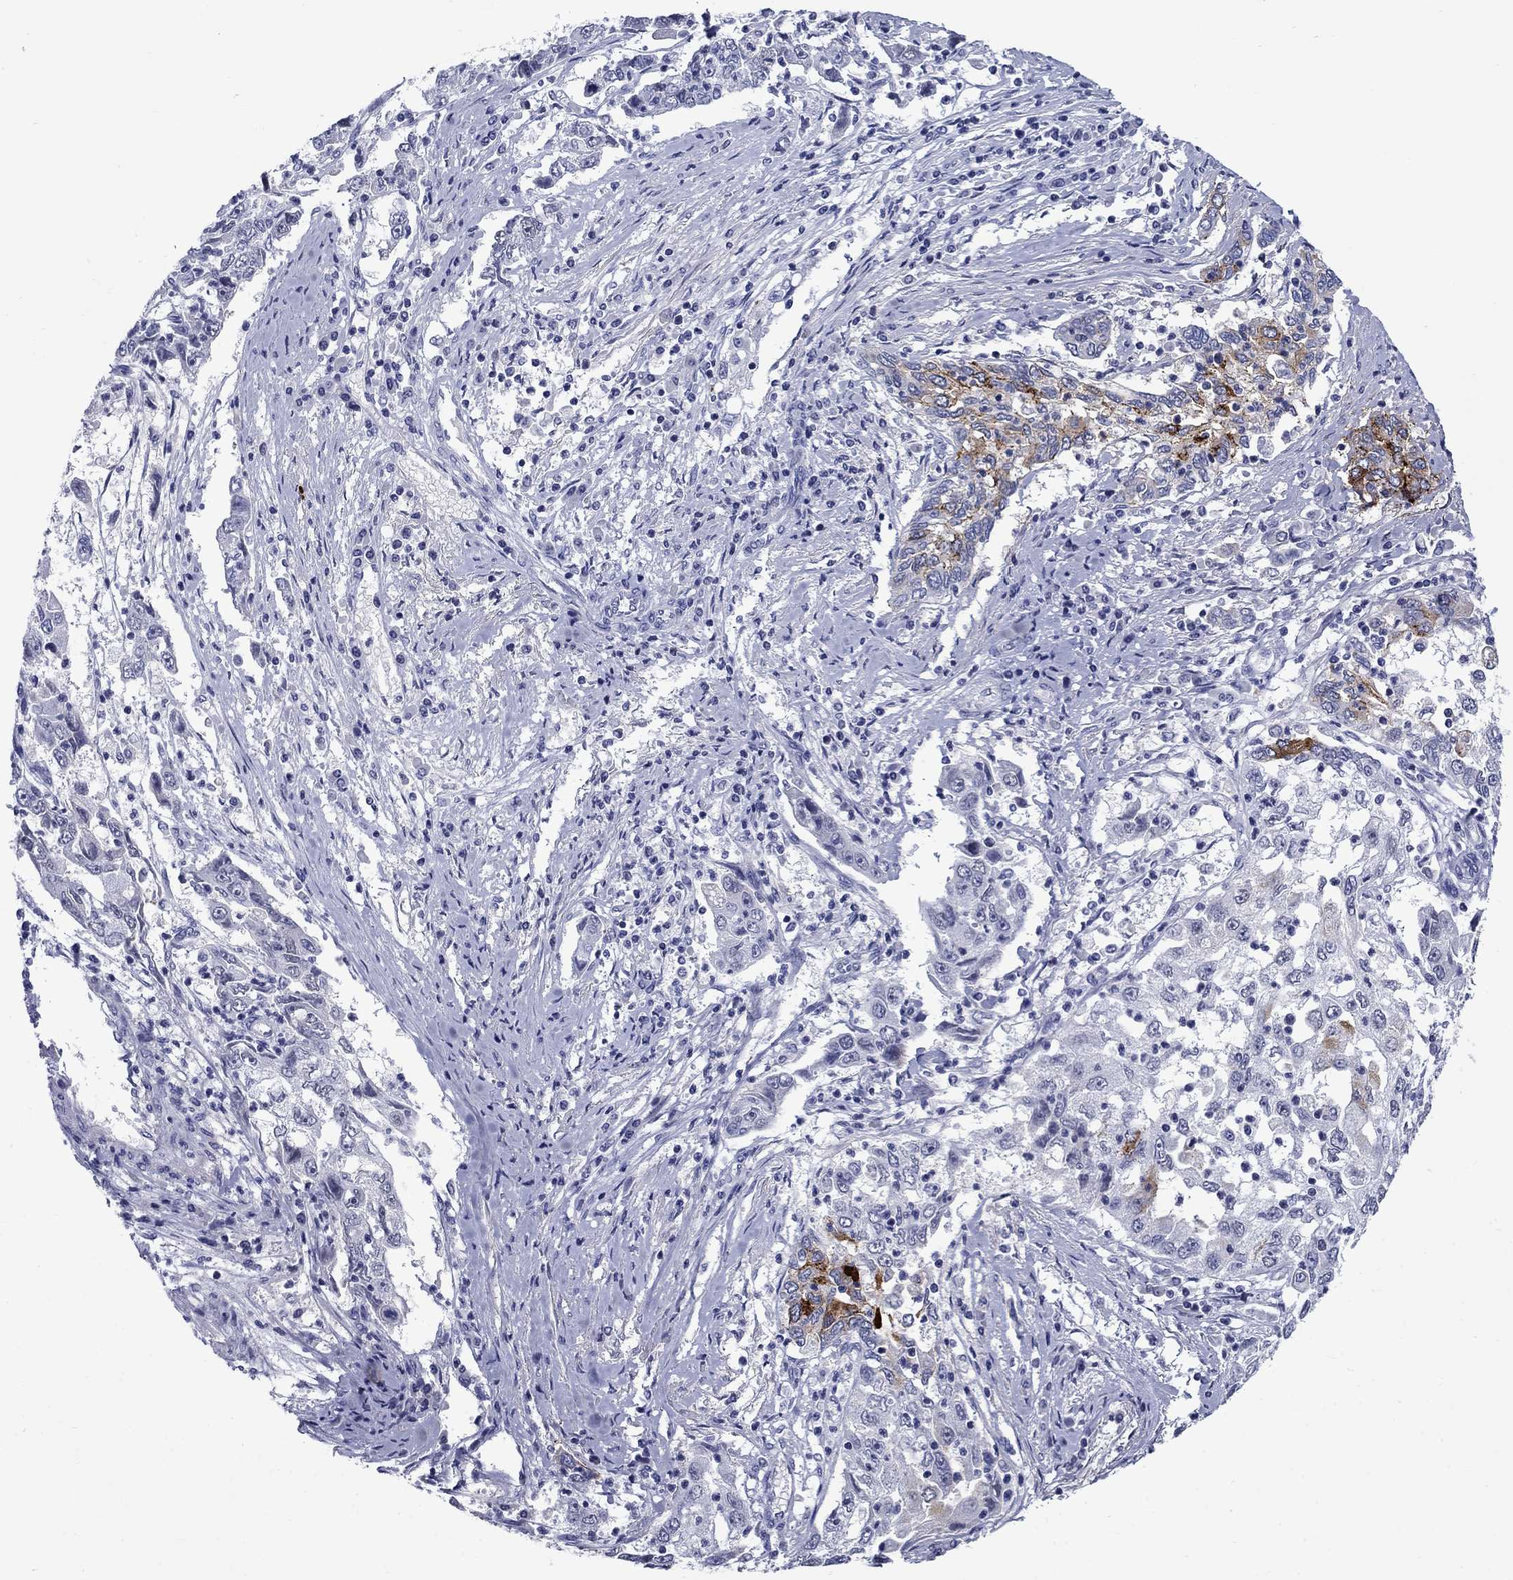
{"staining": {"intensity": "strong", "quantity": "<25%", "location": "cytoplasmic/membranous"}, "tissue": "cervical cancer", "cell_type": "Tumor cells", "image_type": "cancer", "snomed": [{"axis": "morphology", "description": "Squamous cell carcinoma, NOS"}, {"axis": "topography", "description": "Cervix"}], "caption": "The photomicrograph exhibits a brown stain indicating the presence of a protein in the cytoplasmic/membranous of tumor cells in cervical cancer.", "gene": "C4orf19", "patient": {"sex": "female", "age": 36}}